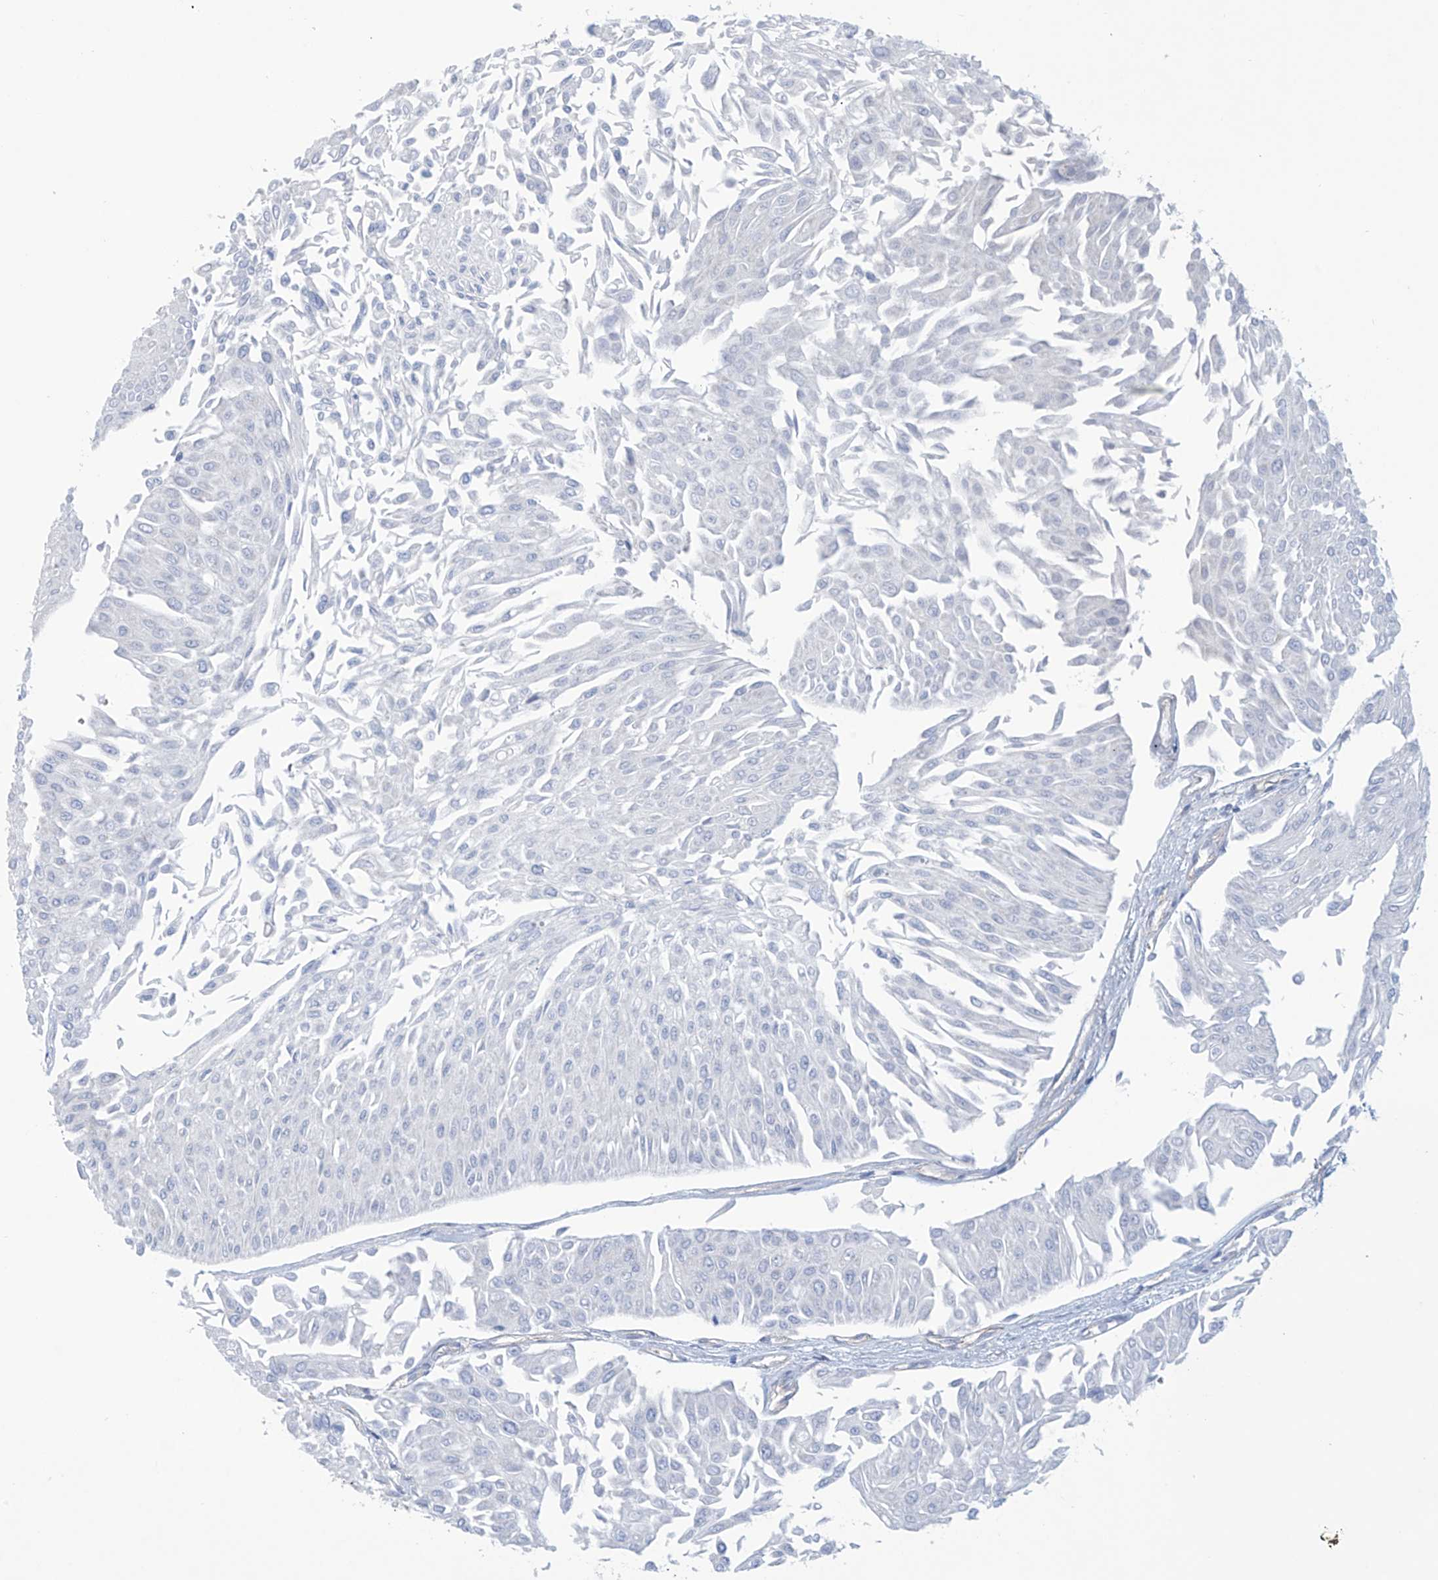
{"staining": {"intensity": "negative", "quantity": "none", "location": "none"}, "tissue": "urothelial cancer", "cell_type": "Tumor cells", "image_type": "cancer", "snomed": [{"axis": "morphology", "description": "Urothelial carcinoma, Low grade"}, {"axis": "topography", "description": "Urinary bladder"}], "caption": "DAB (3,3'-diaminobenzidine) immunohistochemical staining of human urothelial cancer demonstrates no significant expression in tumor cells.", "gene": "ABHD13", "patient": {"sex": "male", "age": 67}}